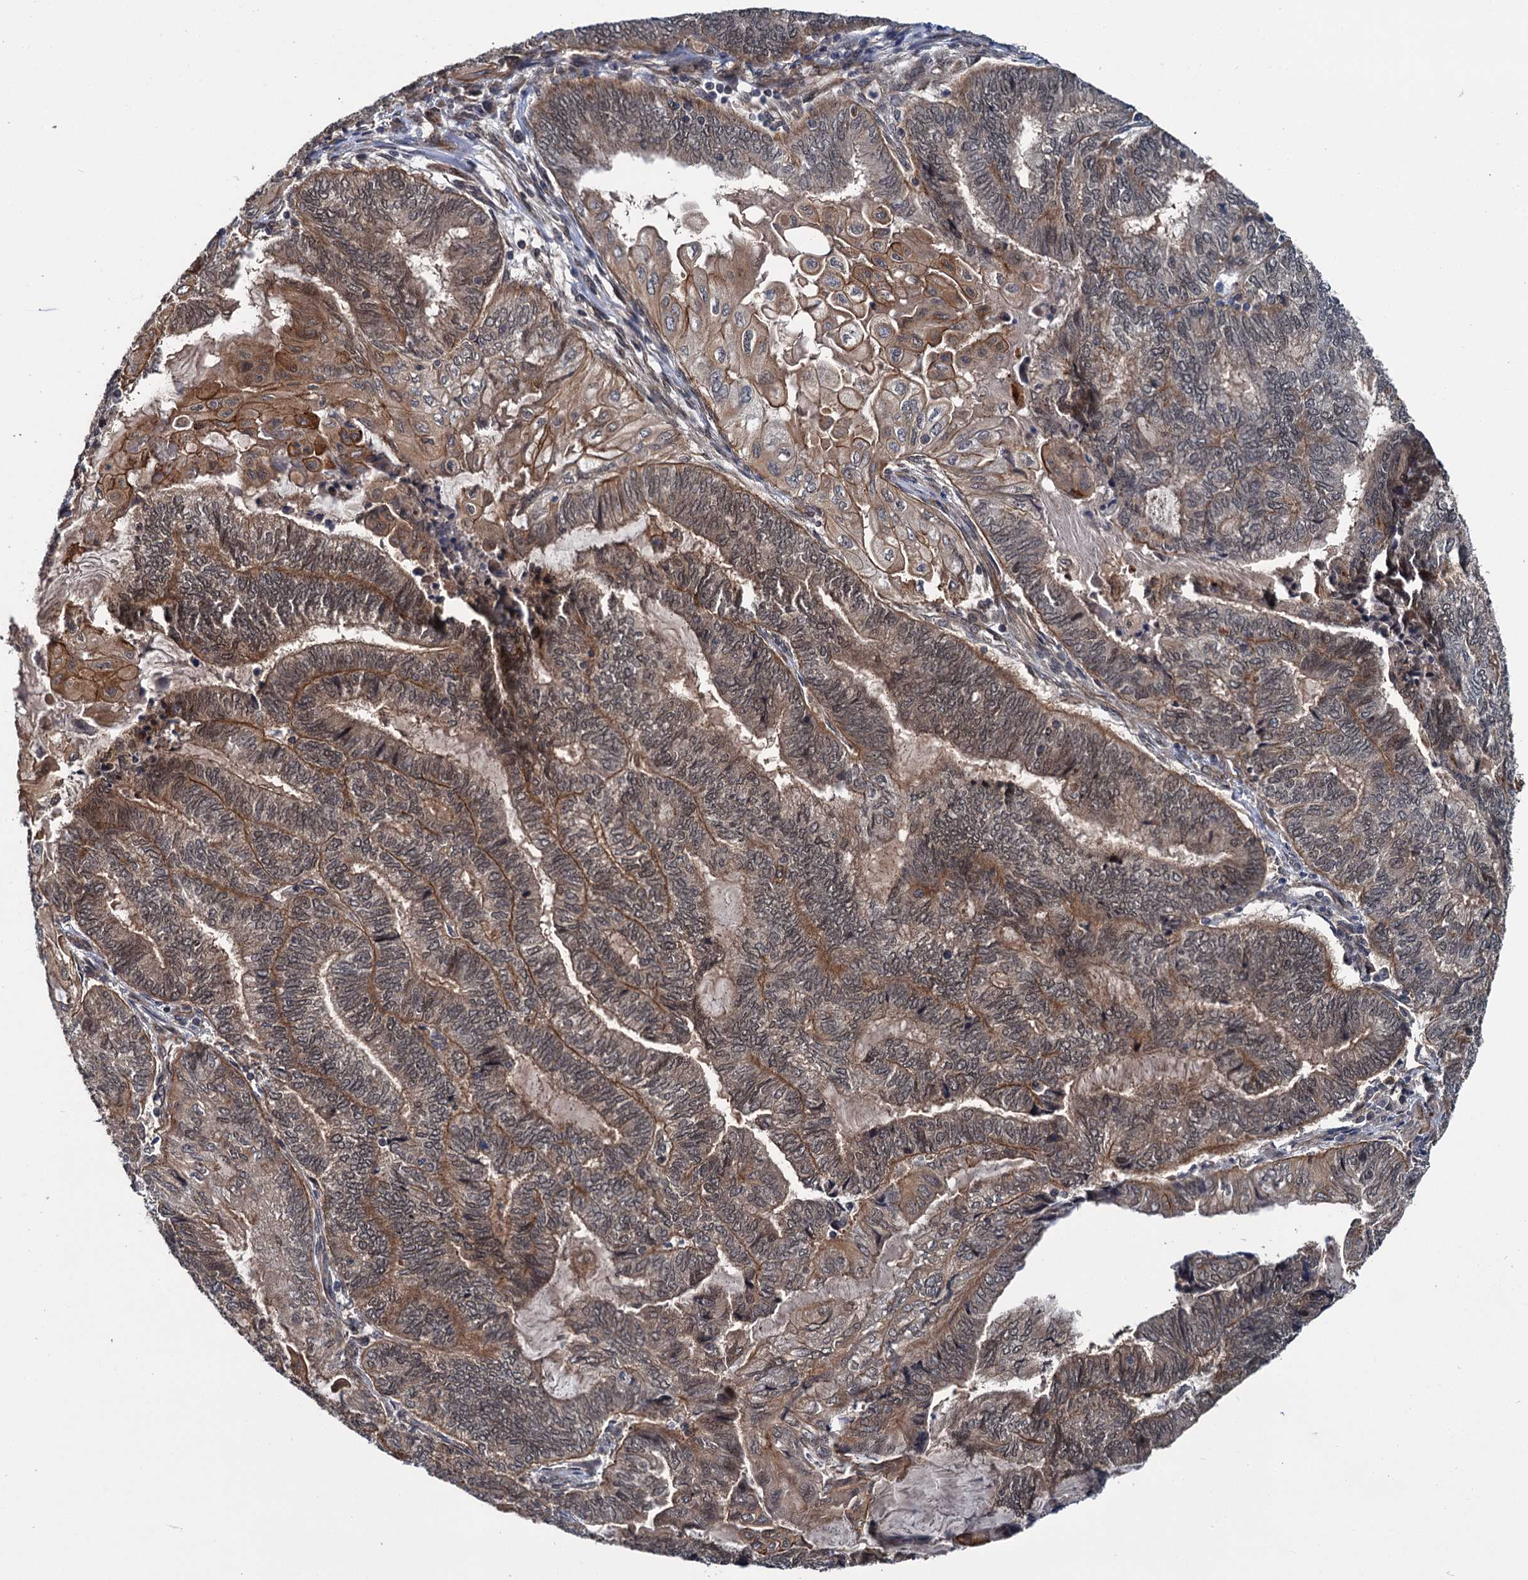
{"staining": {"intensity": "weak", "quantity": ">75%", "location": "cytoplasmic/membranous"}, "tissue": "endometrial cancer", "cell_type": "Tumor cells", "image_type": "cancer", "snomed": [{"axis": "morphology", "description": "Adenocarcinoma, NOS"}, {"axis": "topography", "description": "Uterus"}, {"axis": "topography", "description": "Endometrium"}], "caption": "Immunohistochemistry micrograph of neoplastic tissue: human adenocarcinoma (endometrial) stained using immunohistochemistry (IHC) demonstrates low levels of weak protein expression localized specifically in the cytoplasmic/membranous of tumor cells, appearing as a cytoplasmic/membranous brown color.", "gene": "ZFYVE19", "patient": {"sex": "female", "age": 70}}